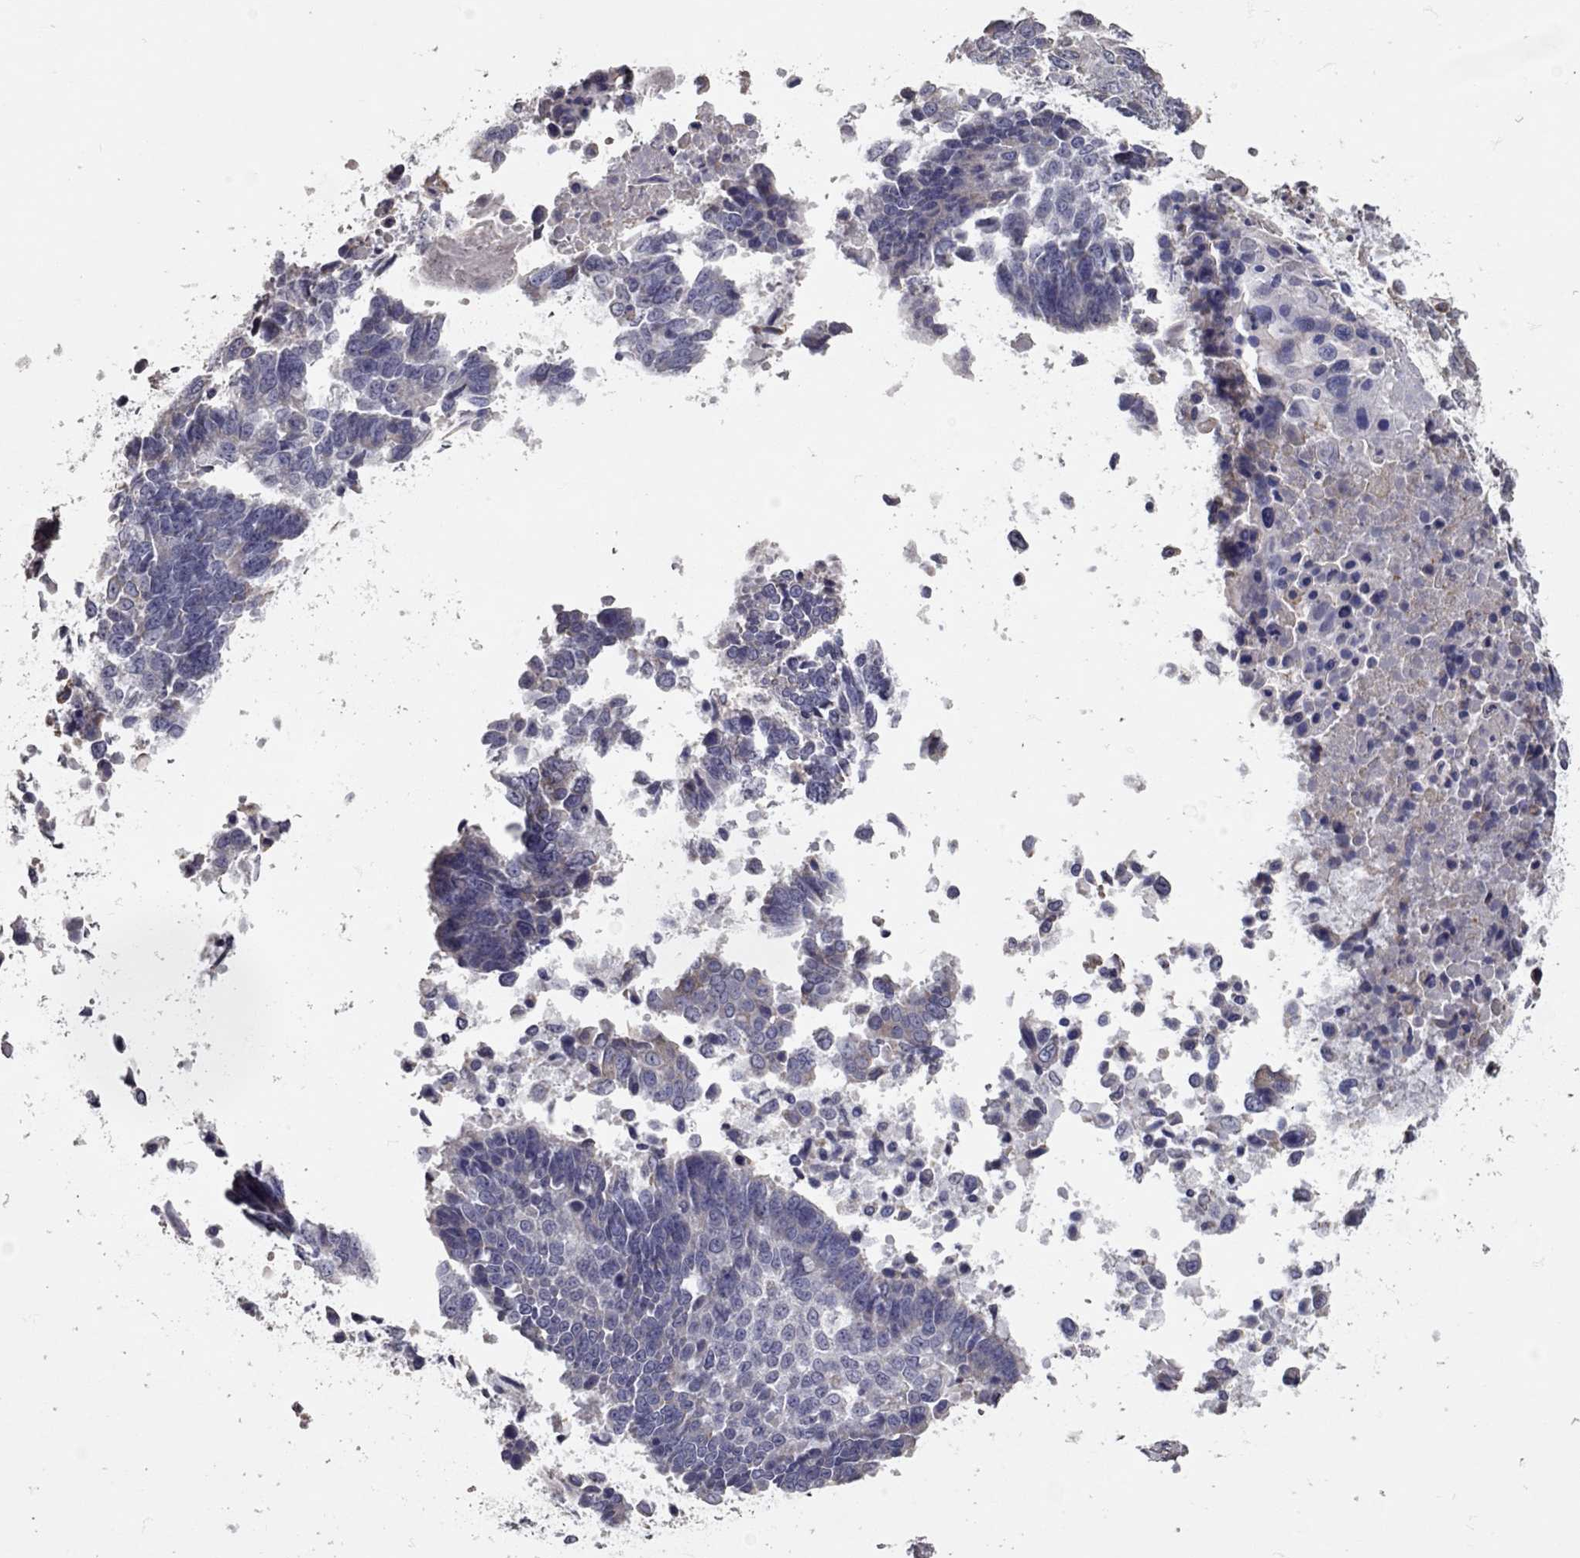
{"staining": {"intensity": "negative", "quantity": "none", "location": "none"}, "tissue": "lung cancer", "cell_type": "Tumor cells", "image_type": "cancer", "snomed": [{"axis": "morphology", "description": "Squamous cell carcinoma, NOS"}, {"axis": "topography", "description": "Lung"}], "caption": "High power microscopy histopathology image of an IHC histopathology image of lung squamous cell carcinoma, revealing no significant staining in tumor cells. (Stains: DAB immunohistochemistry (IHC) with hematoxylin counter stain, Microscopy: brightfield microscopy at high magnification).", "gene": "XAGE2", "patient": {"sex": "male", "age": 73}}